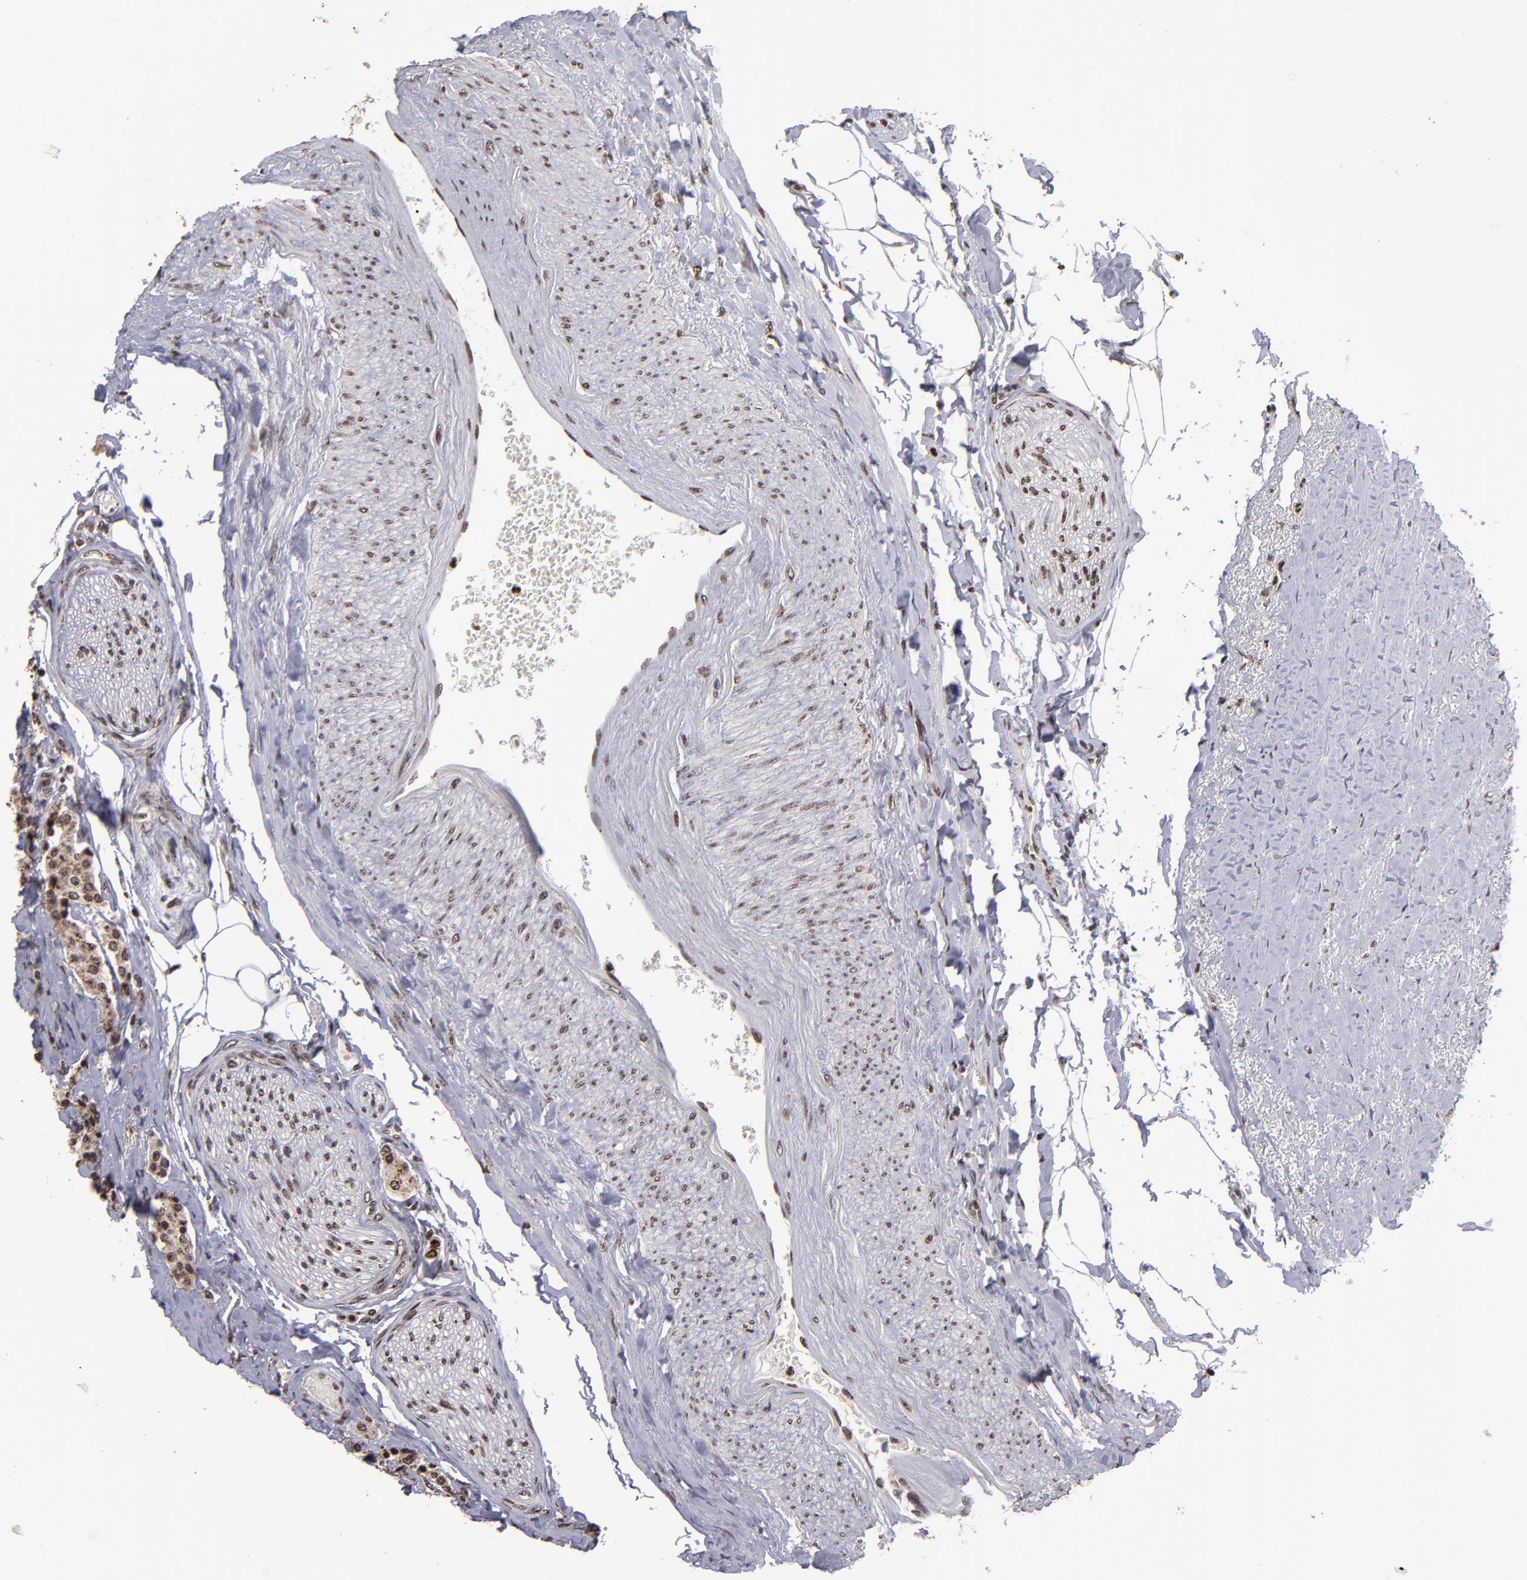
{"staining": {"intensity": "moderate", "quantity": ">75%", "location": "cytoplasmic/membranous,nuclear"}, "tissue": "carcinoid", "cell_type": "Tumor cells", "image_type": "cancer", "snomed": [{"axis": "morphology", "description": "Carcinoid, malignant, NOS"}, {"axis": "topography", "description": "Colon"}], "caption": "Protein analysis of malignant carcinoid tissue exhibits moderate cytoplasmic/membranous and nuclear expression in about >75% of tumor cells. (Brightfield microscopy of DAB IHC at high magnification).", "gene": "CSDC2", "patient": {"sex": "female", "age": 61}}